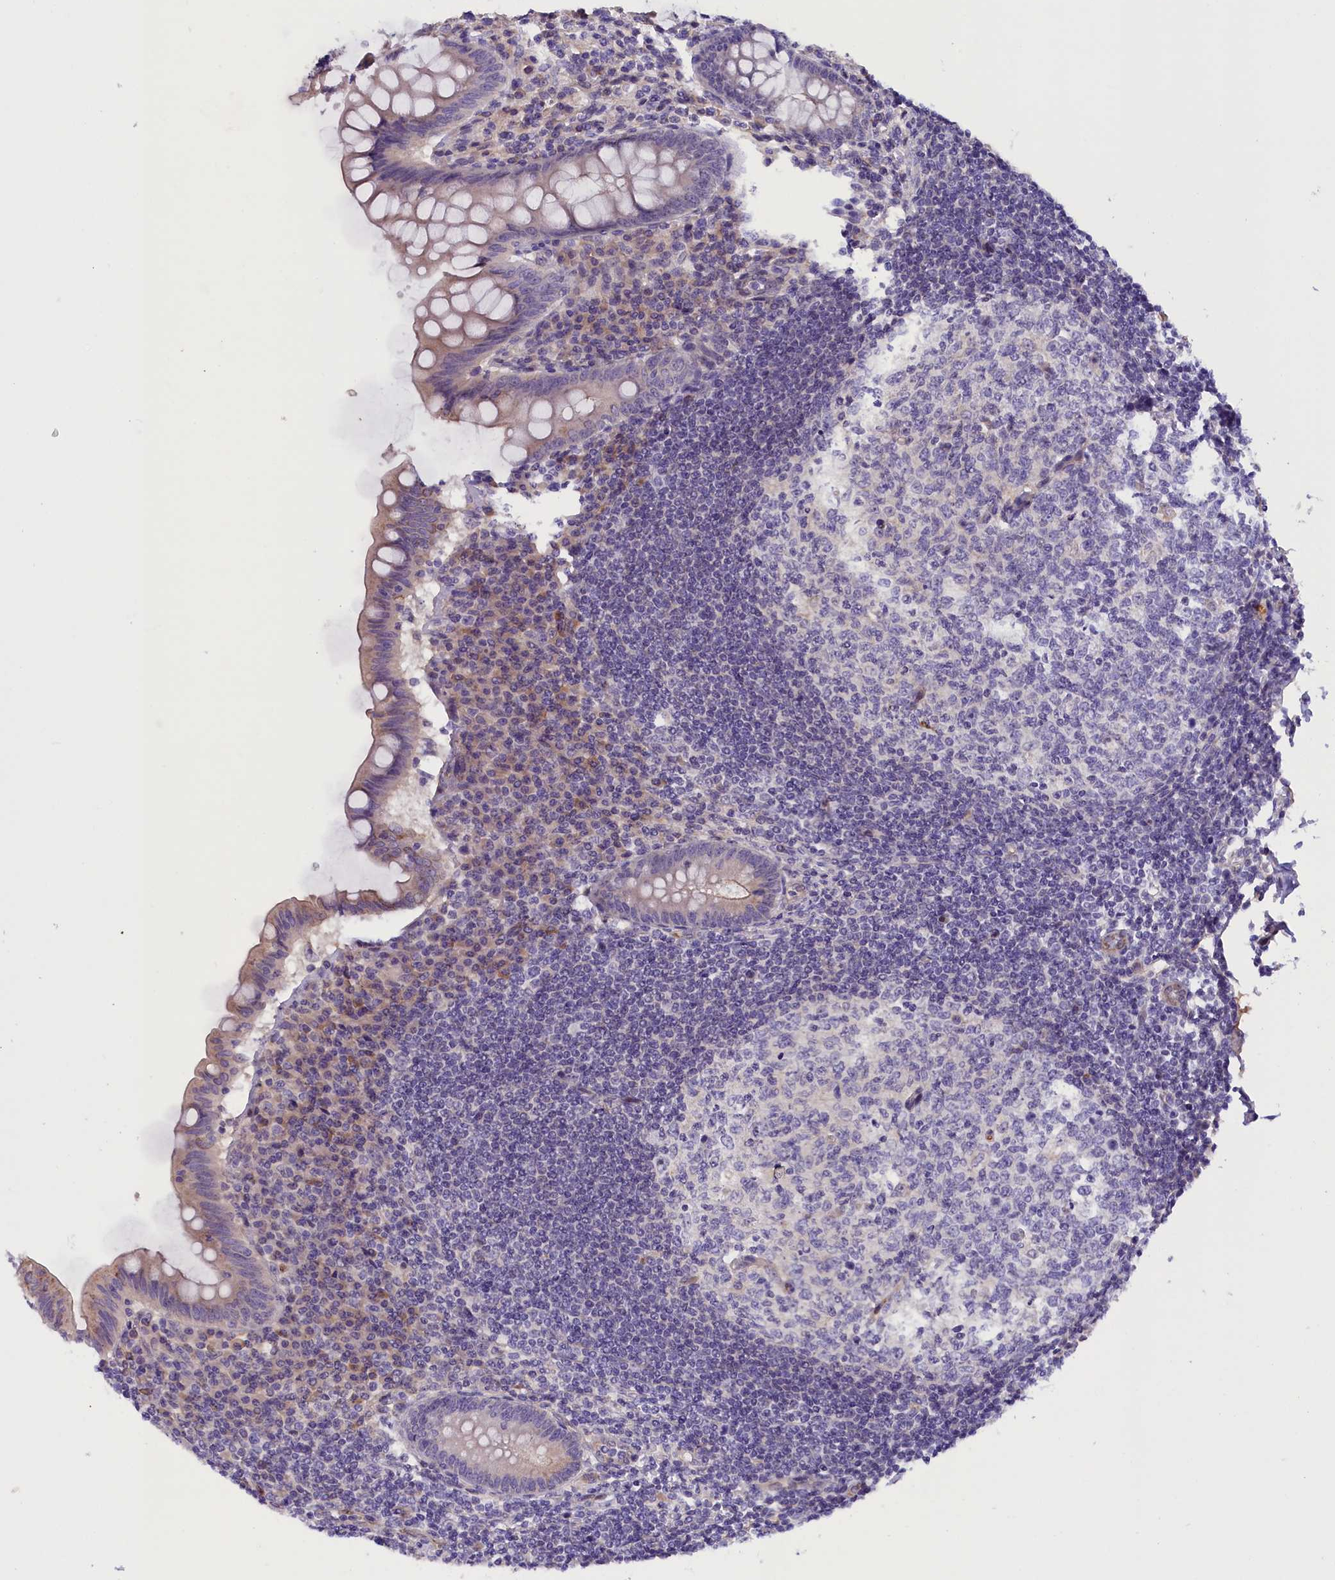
{"staining": {"intensity": "weak", "quantity": "<25%", "location": "cytoplasmic/membranous"}, "tissue": "appendix", "cell_type": "Glandular cells", "image_type": "normal", "snomed": [{"axis": "morphology", "description": "Normal tissue, NOS"}, {"axis": "topography", "description": "Appendix"}], "caption": "Image shows no protein expression in glandular cells of unremarkable appendix.", "gene": "CCDC32", "patient": {"sex": "female", "age": 33}}